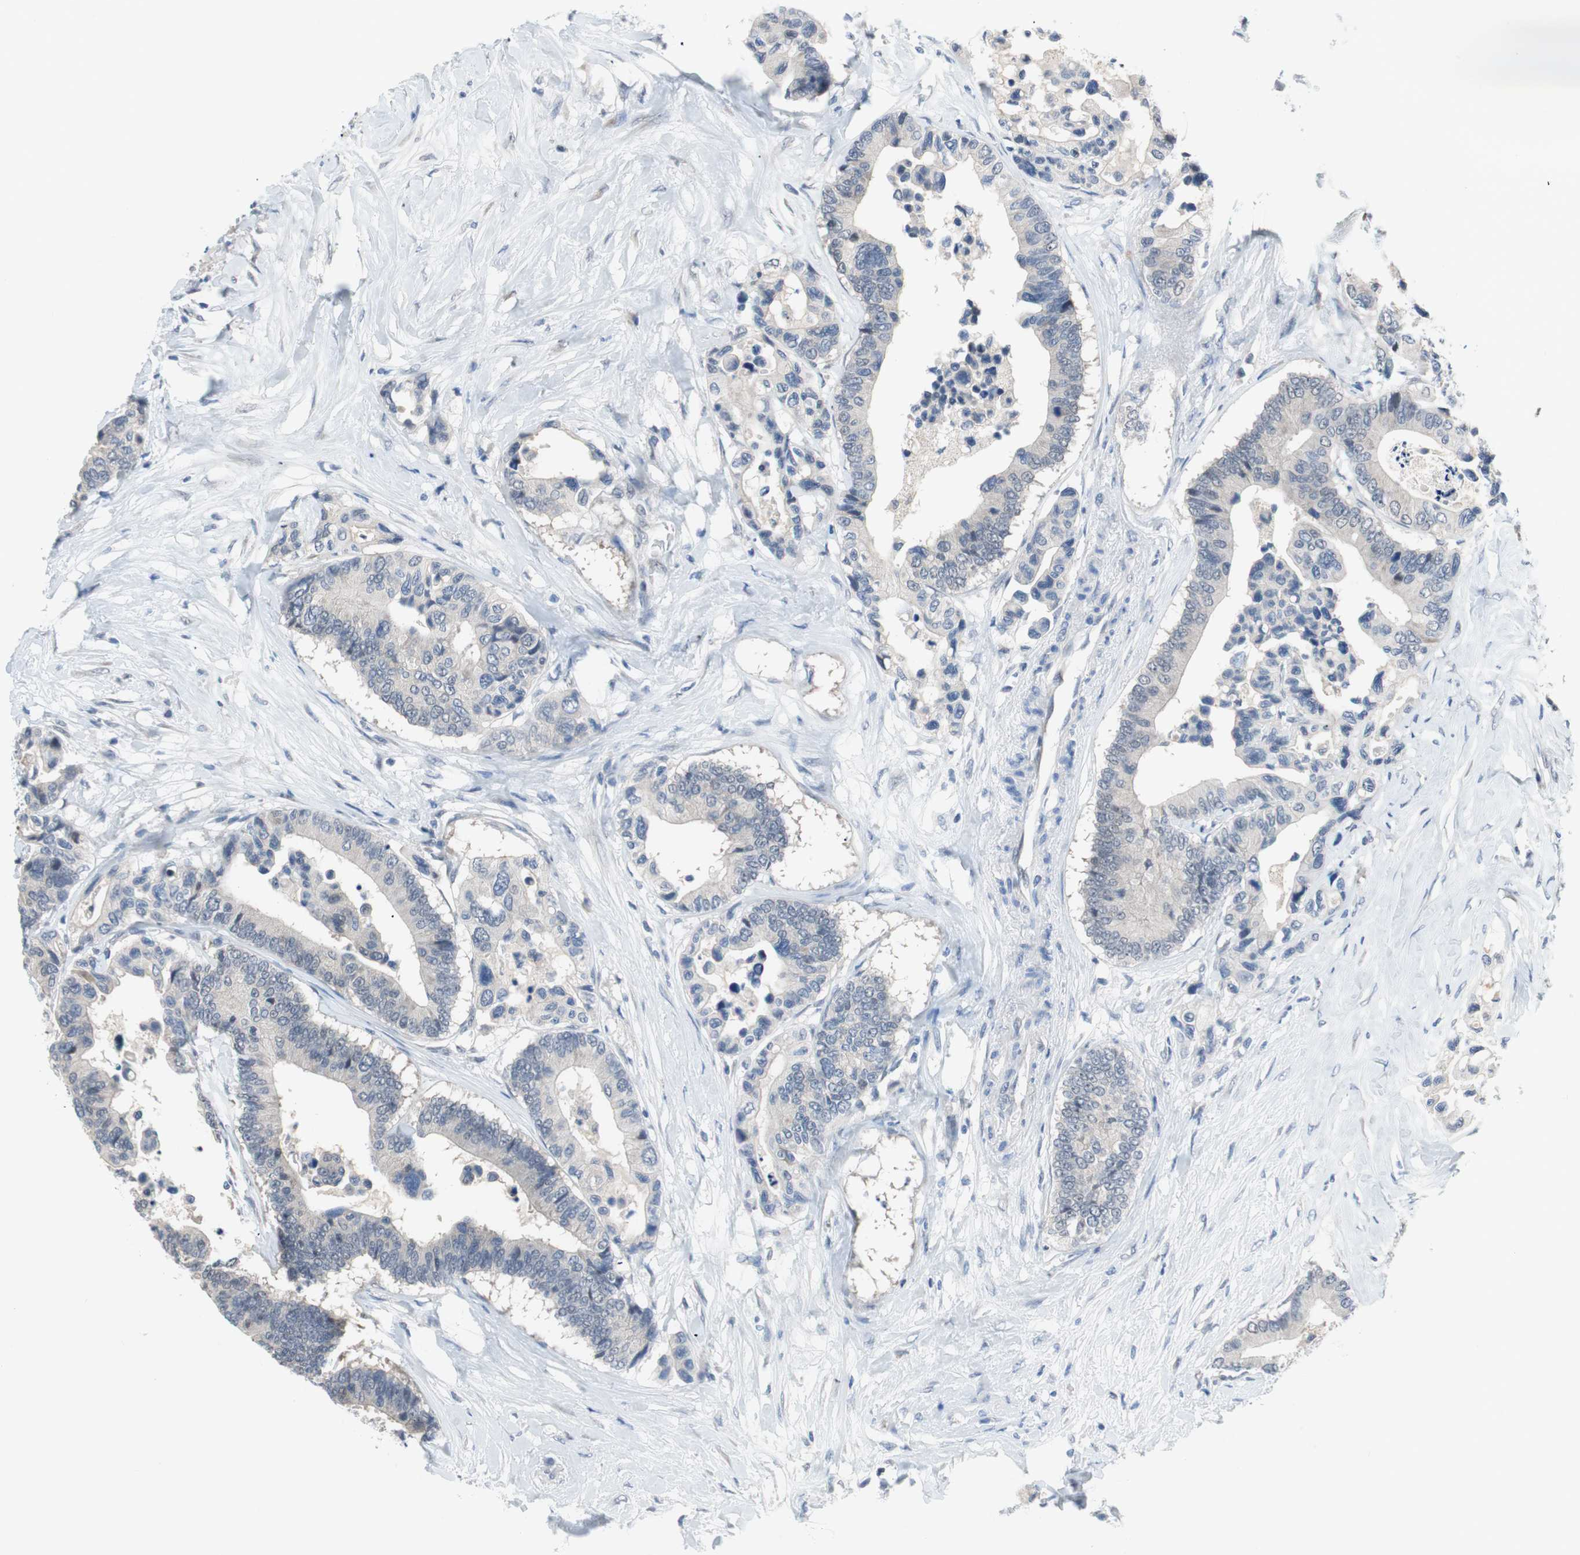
{"staining": {"intensity": "negative", "quantity": "none", "location": "none"}, "tissue": "colorectal cancer", "cell_type": "Tumor cells", "image_type": "cancer", "snomed": [{"axis": "morphology", "description": "Normal tissue, NOS"}, {"axis": "morphology", "description": "Adenocarcinoma, NOS"}, {"axis": "topography", "description": "Colon"}], "caption": "Protein analysis of colorectal cancer (adenocarcinoma) displays no significant expression in tumor cells.", "gene": "GRHL1", "patient": {"sex": "male", "age": 82}}